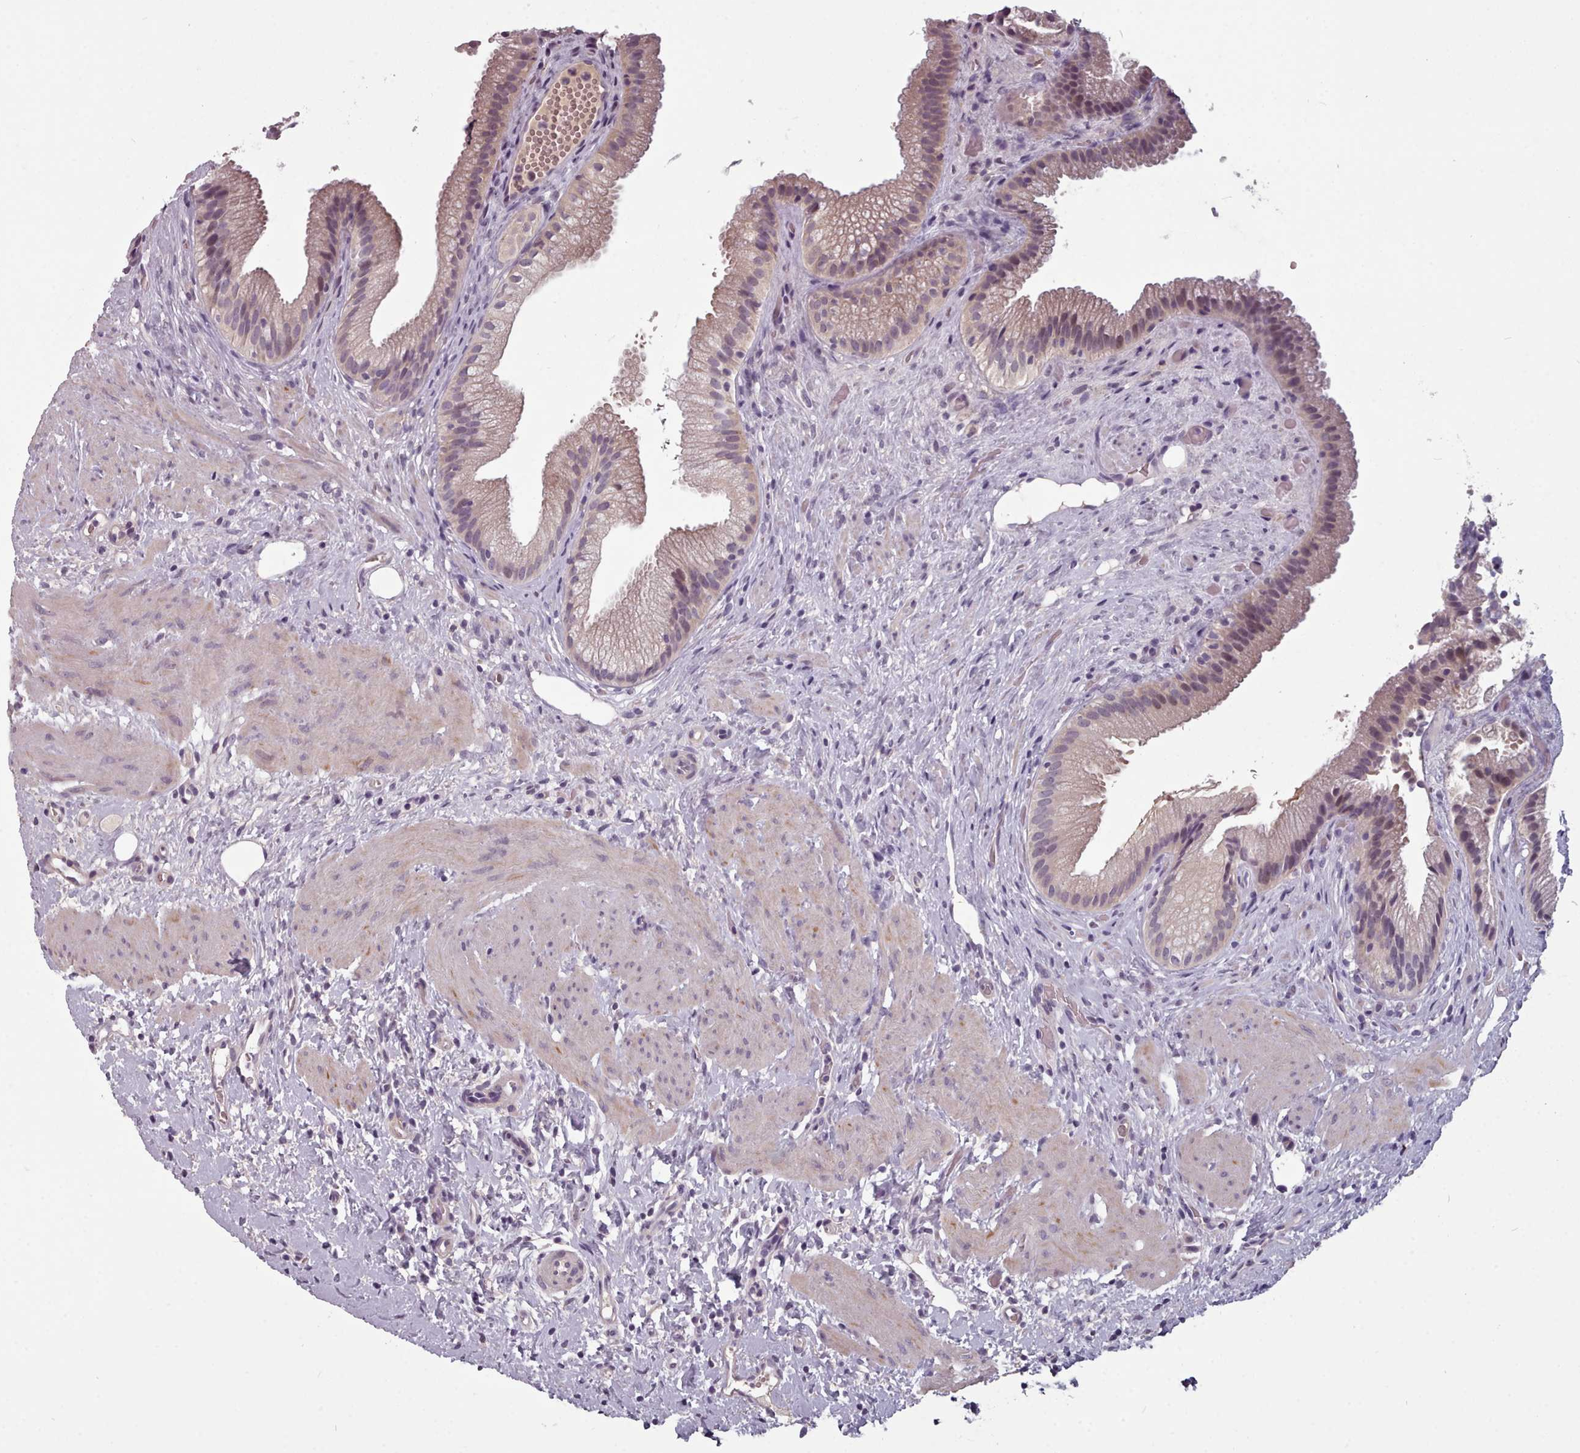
{"staining": {"intensity": "weak", "quantity": "25%-75%", "location": "cytoplasmic/membranous"}, "tissue": "gallbladder", "cell_type": "Glandular cells", "image_type": "normal", "snomed": [{"axis": "morphology", "description": "Normal tissue, NOS"}, {"axis": "topography", "description": "Gallbladder"}], "caption": "Immunohistochemical staining of benign human gallbladder exhibits low levels of weak cytoplasmic/membranous positivity in approximately 25%-75% of glandular cells. The protein of interest is stained brown, and the nuclei are stained in blue (DAB IHC with brightfield microscopy, high magnification).", "gene": "PBX4", "patient": {"sex": "female", "age": 64}}